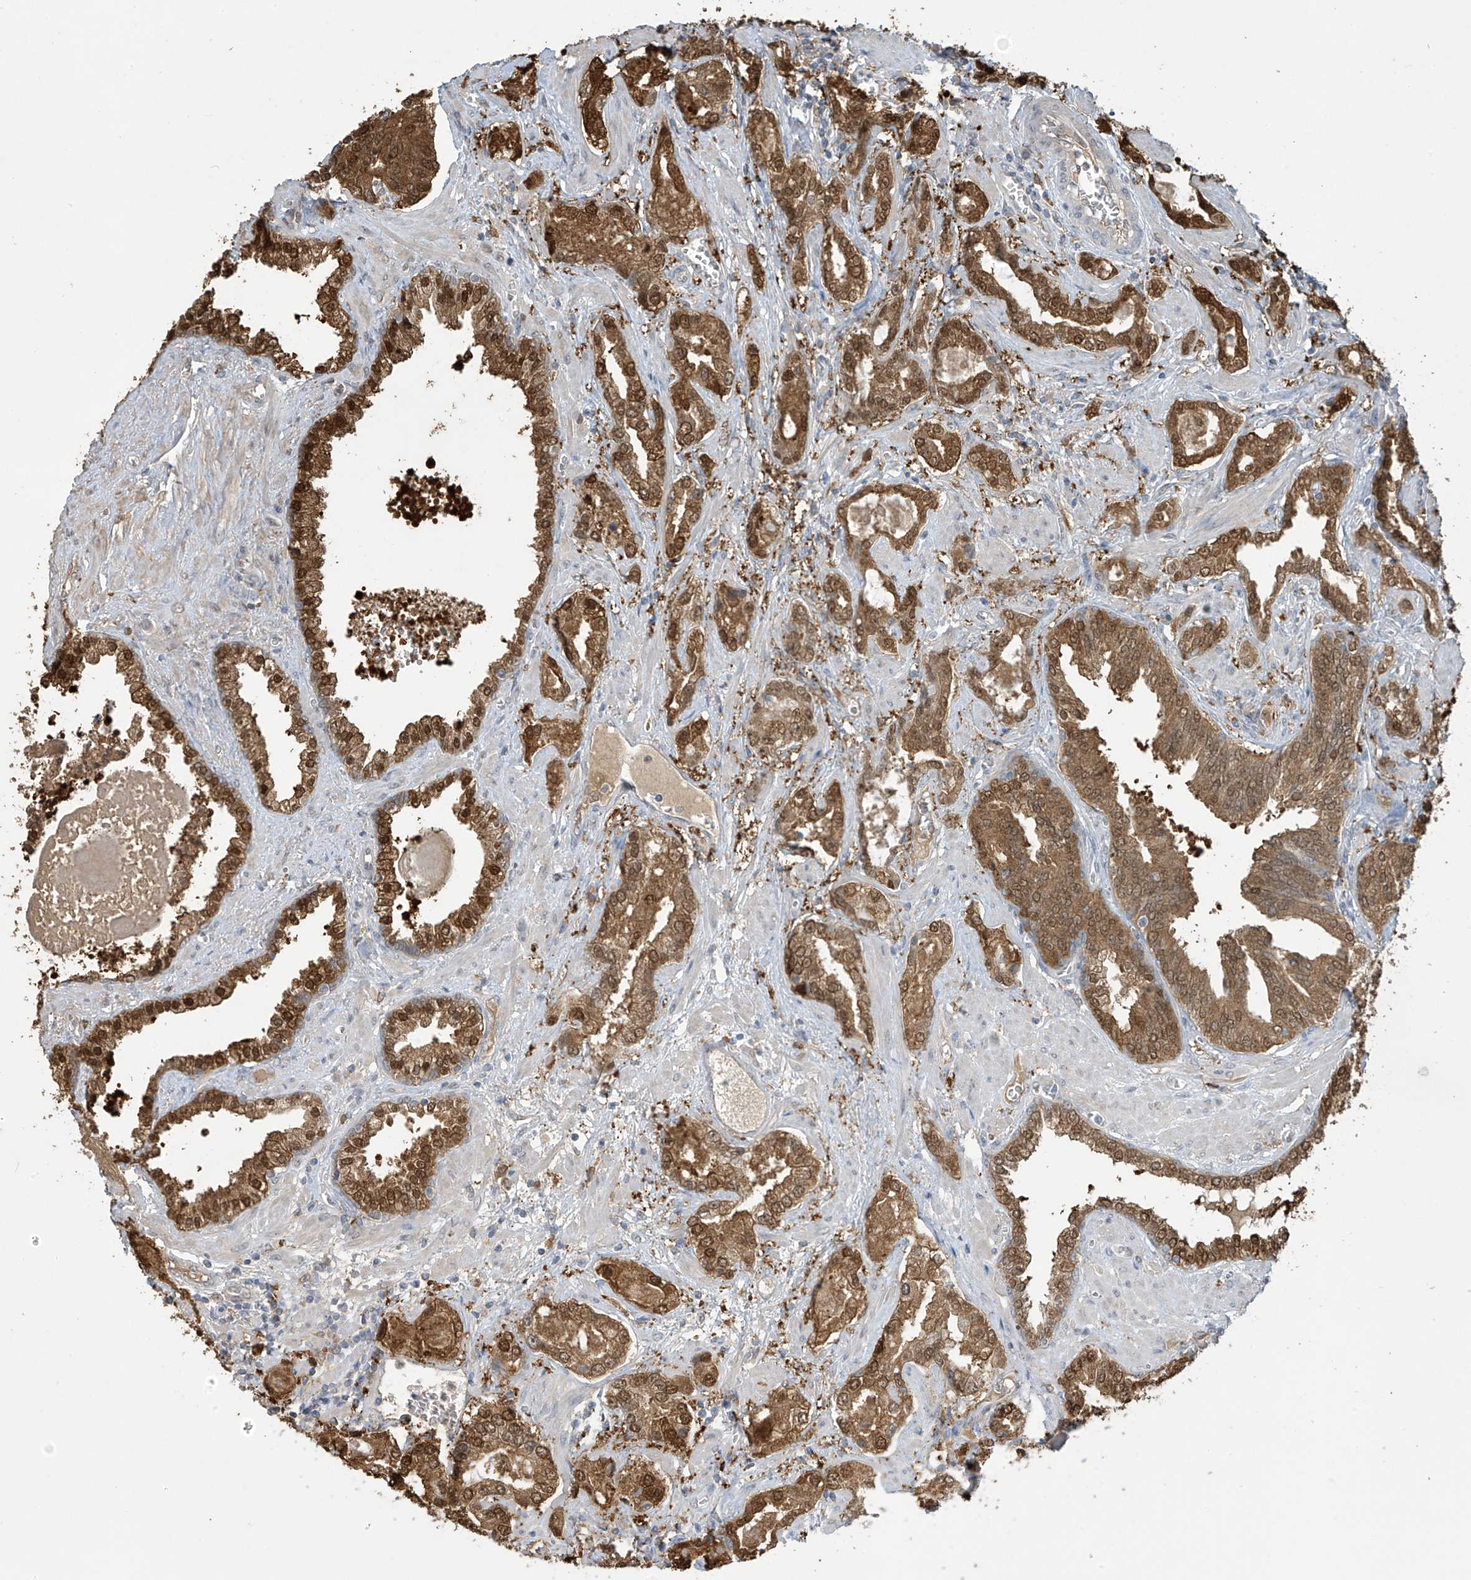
{"staining": {"intensity": "strong", "quantity": ">75%", "location": "cytoplasmic/membranous,nuclear"}, "tissue": "prostate cancer", "cell_type": "Tumor cells", "image_type": "cancer", "snomed": [{"axis": "morphology", "description": "Adenocarcinoma, High grade"}, {"axis": "topography", "description": "Prostate and seminal vesicle, NOS"}], "caption": "An immunohistochemistry (IHC) micrograph of neoplastic tissue is shown. Protein staining in brown highlights strong cytoplasmic/membranous and nuclear positivity in adenocarcinoma (high-grade) (prostate) within tumor cells. (brown staining indicates protein expression, while blue staining denotes nuclei).", "gene": "IDH1", "patient": {"sex": "male", "age": 67}}